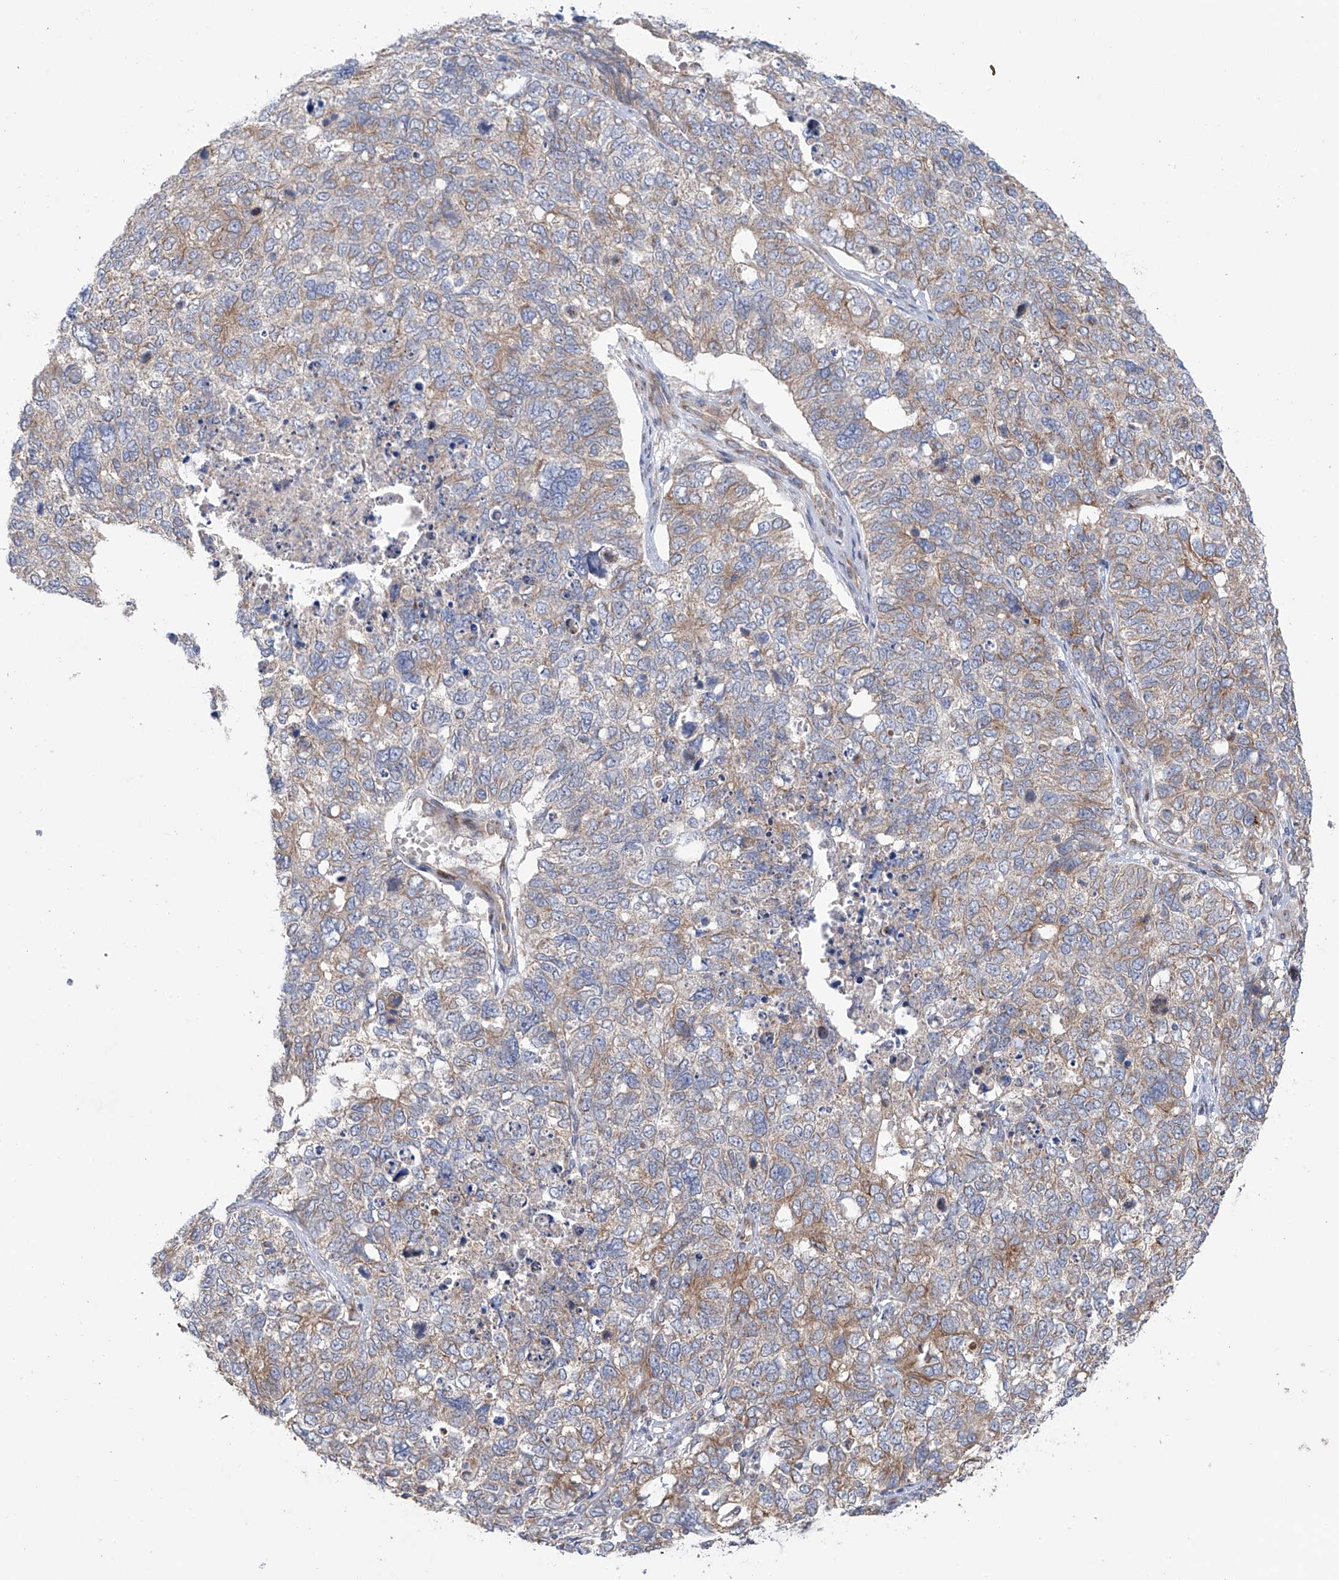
{"staining": {"intensity": "weak", "quantity": "25%-75%", "location": "cytoplasmic/membranous"}, "tissue": "cervical cancer", "cell_type": "Tumor cells", "image_type": "cancer", "snomed": [{"axis": "morphology", "description": "Squamous cell carcinoma, NOS"}, {"axis": "topography", "description": "Cervix"}], "caption": "This micrograph demonstrates cervical cancer stained with immunohistochemistry (IHC) to label a protein in brown. The cytoplasmic/membranous of tumor cells show weak positivity for the protein. Nuclei are counter-stained blue.", "gene": "KLC4", "patient": {"sex": "female", "age": 63}}